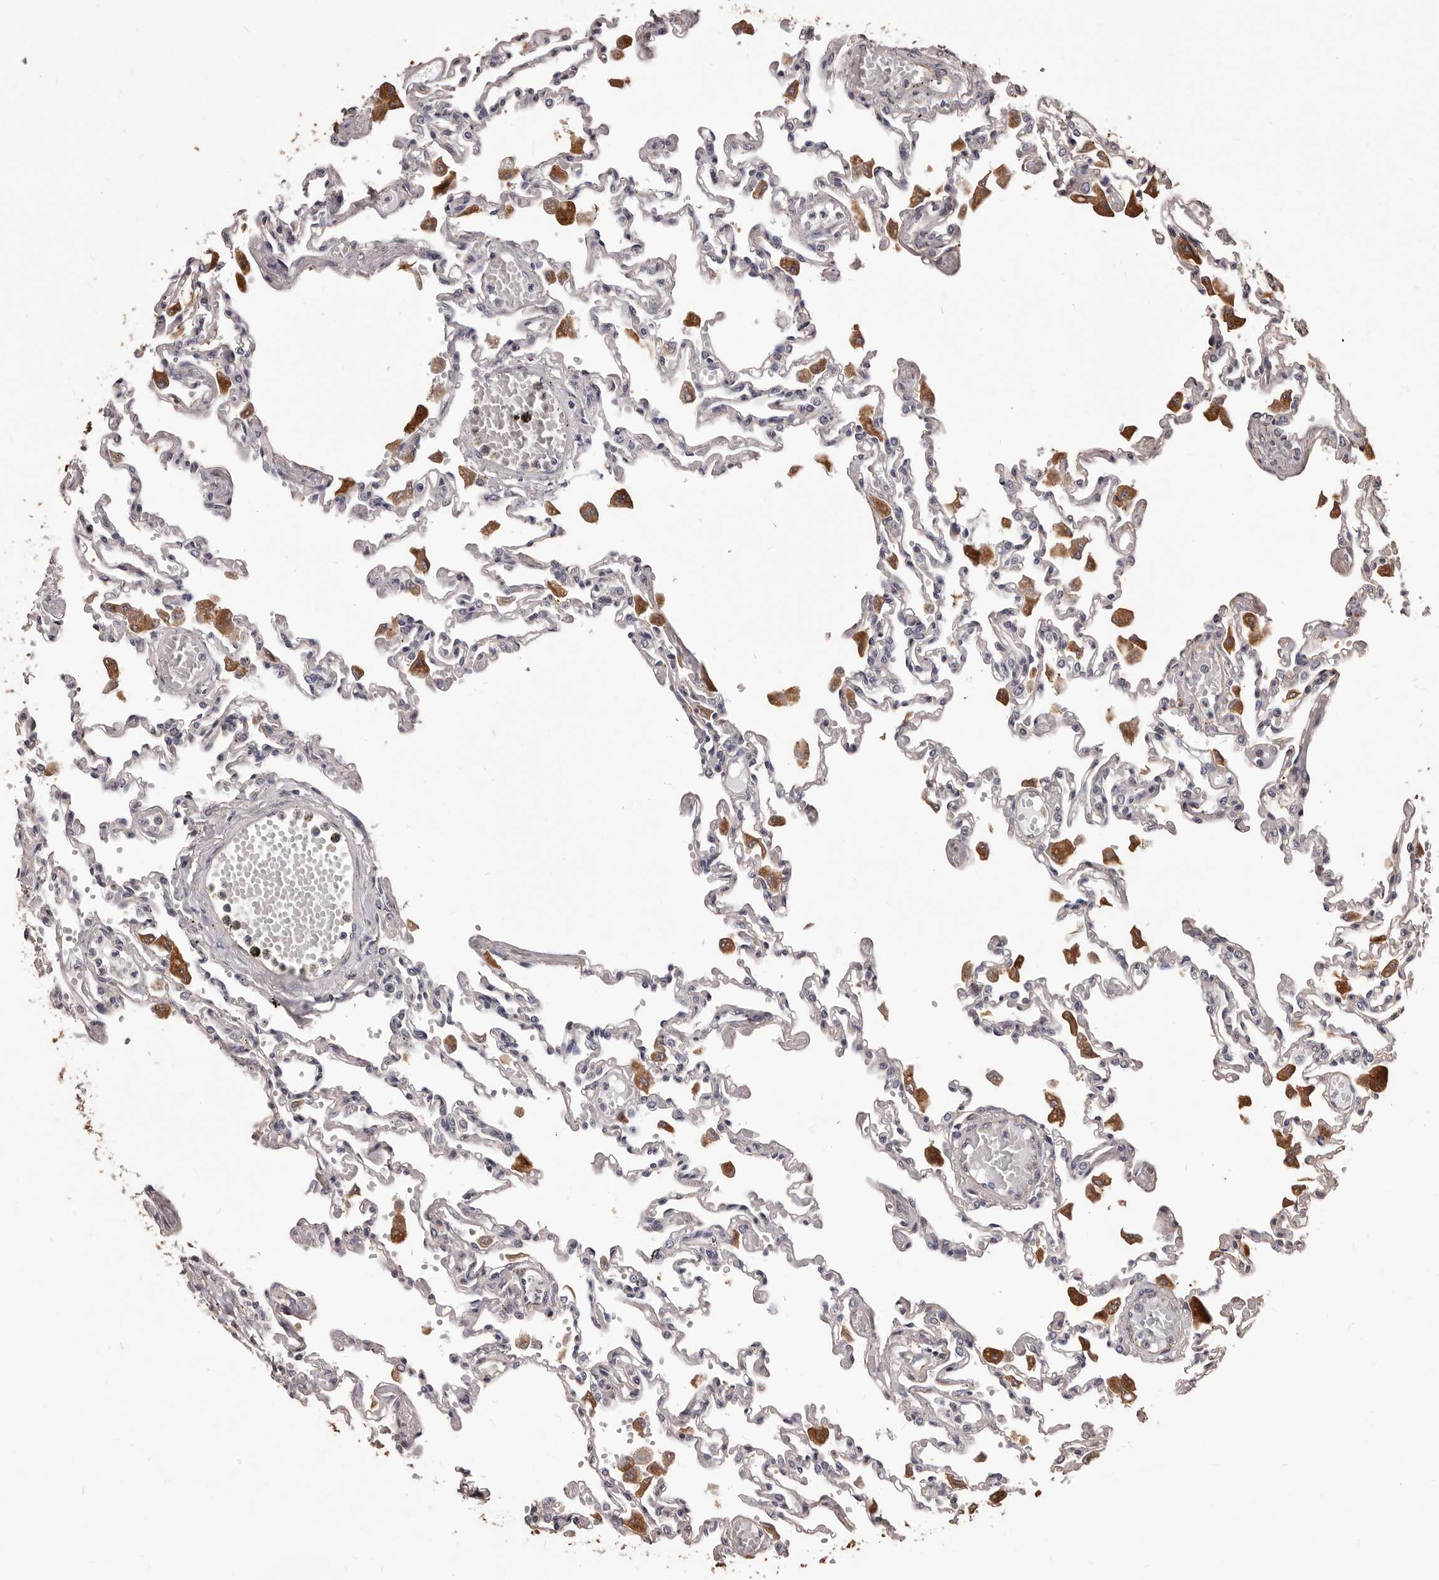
{"staining": {"intensity": "negative", "quantity": "none", "location": "none"}, "tissue": "lung", "cell_type": "Alveolar cells", "image_type": "normal", "snomed": [{"axis": "morphology", "description": "Normal tissue, NOS"}, {"axis": "topography", "description": "Bronchus"}, {"axis": "topography", "description": "Lung"}], "caption": "This is a photomicrograph of immunohistochemistry staining of benign lung, which shows no expression in alveolar cells. Nuclei are stained in blue.", "gene": "ALPK1", "patient": {"sex": "female", "age": 49}}